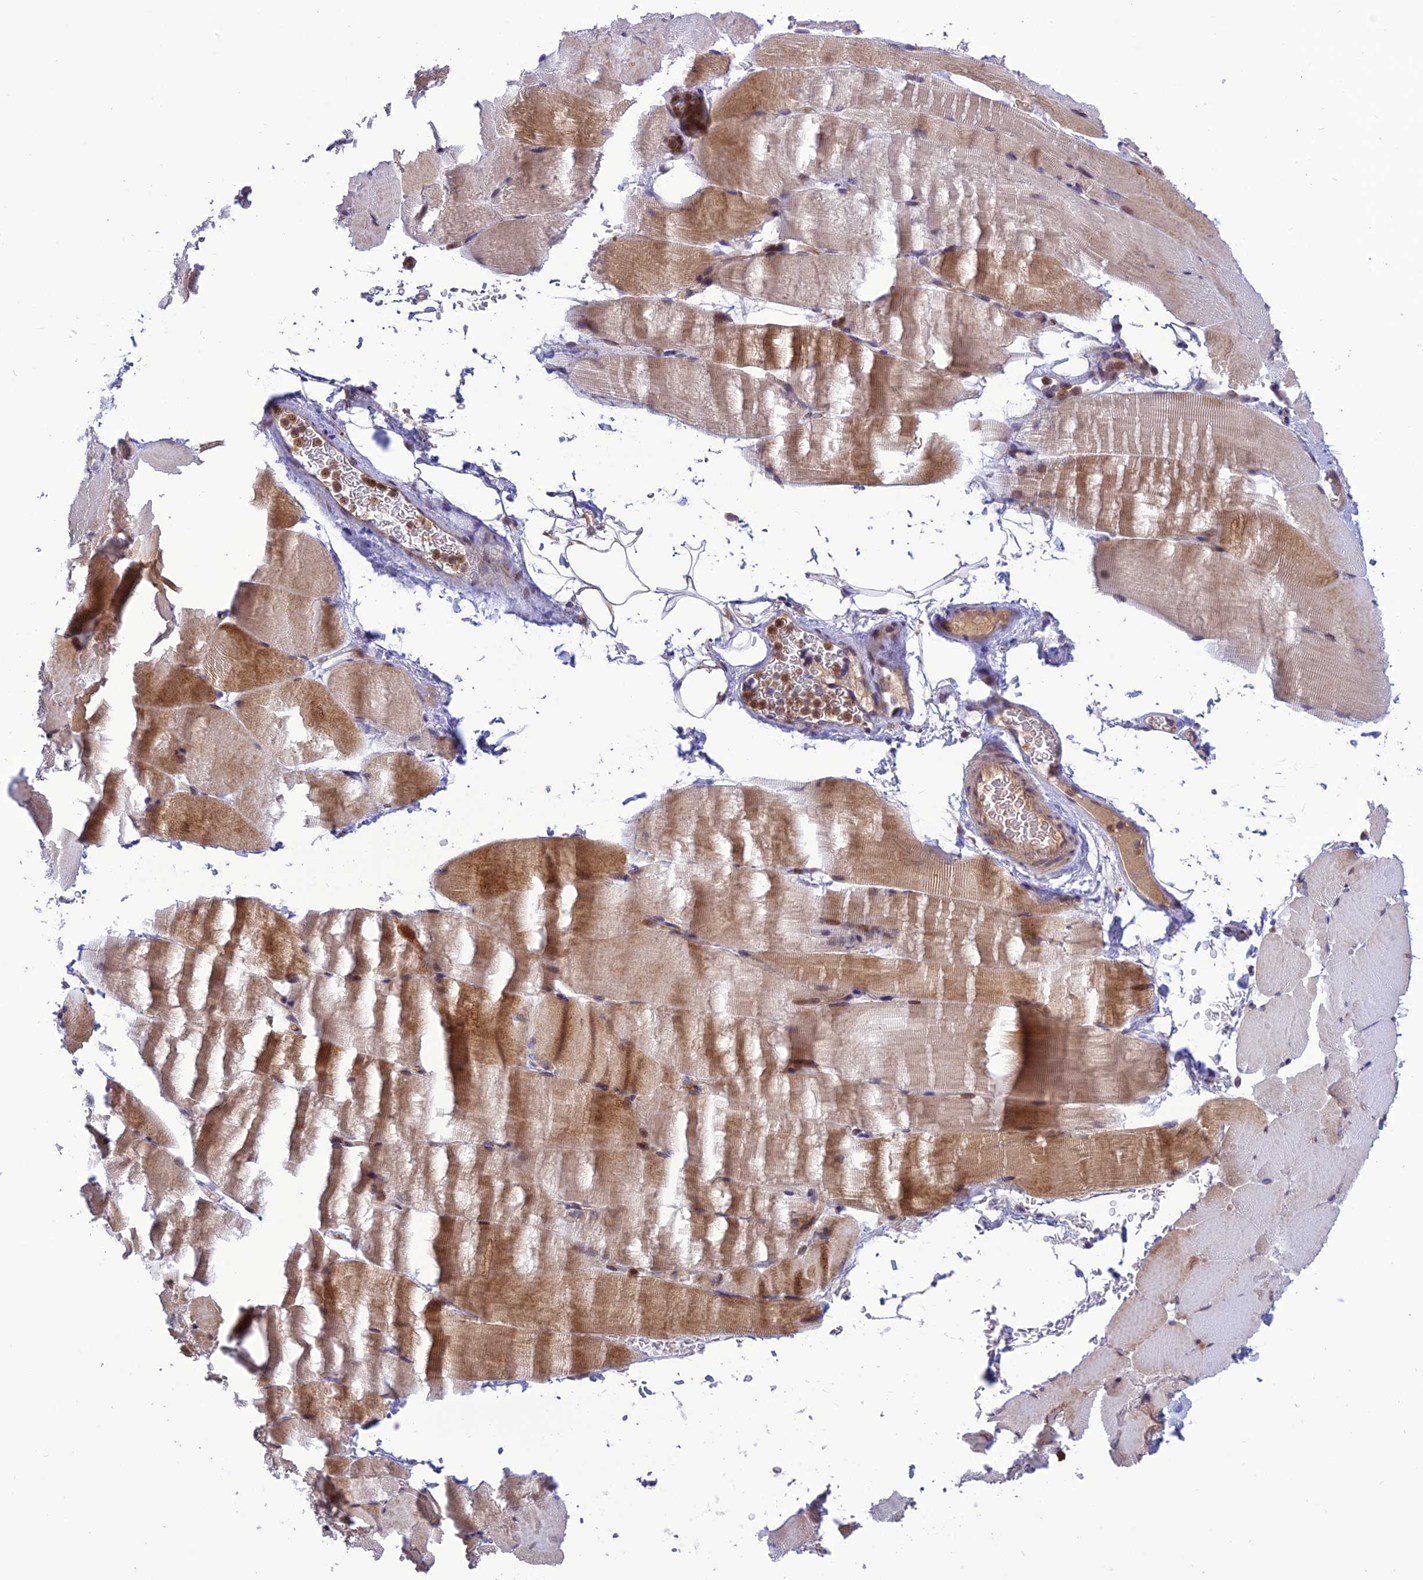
{"staining": {"intensity": "moderate", "quantity": "25%-75%", "location": "cytoplasmic/membranous"}, "tissue": "skeletal muscle", "cell_type": "Myocytes", "image_type": "normal", "snomed": [{"axis": "morphology", "description": "Normal tissue, NOS"}, {"axis": "topography", "description": "Skeletal muscle"}, {"axis": "topography", "description": "Parathyroid gland"}], "caption": "The photomicrograph reveals staining of unremarkable skeletal muscle, revealing moderate cytoplasmic/membranous protein expression (brown color) within myocytes. Ihc stains the protein of interest in brown and the nuclei are stained blue.", "gene": "JMY", "patient": {"sex": "female", "age": 37}}